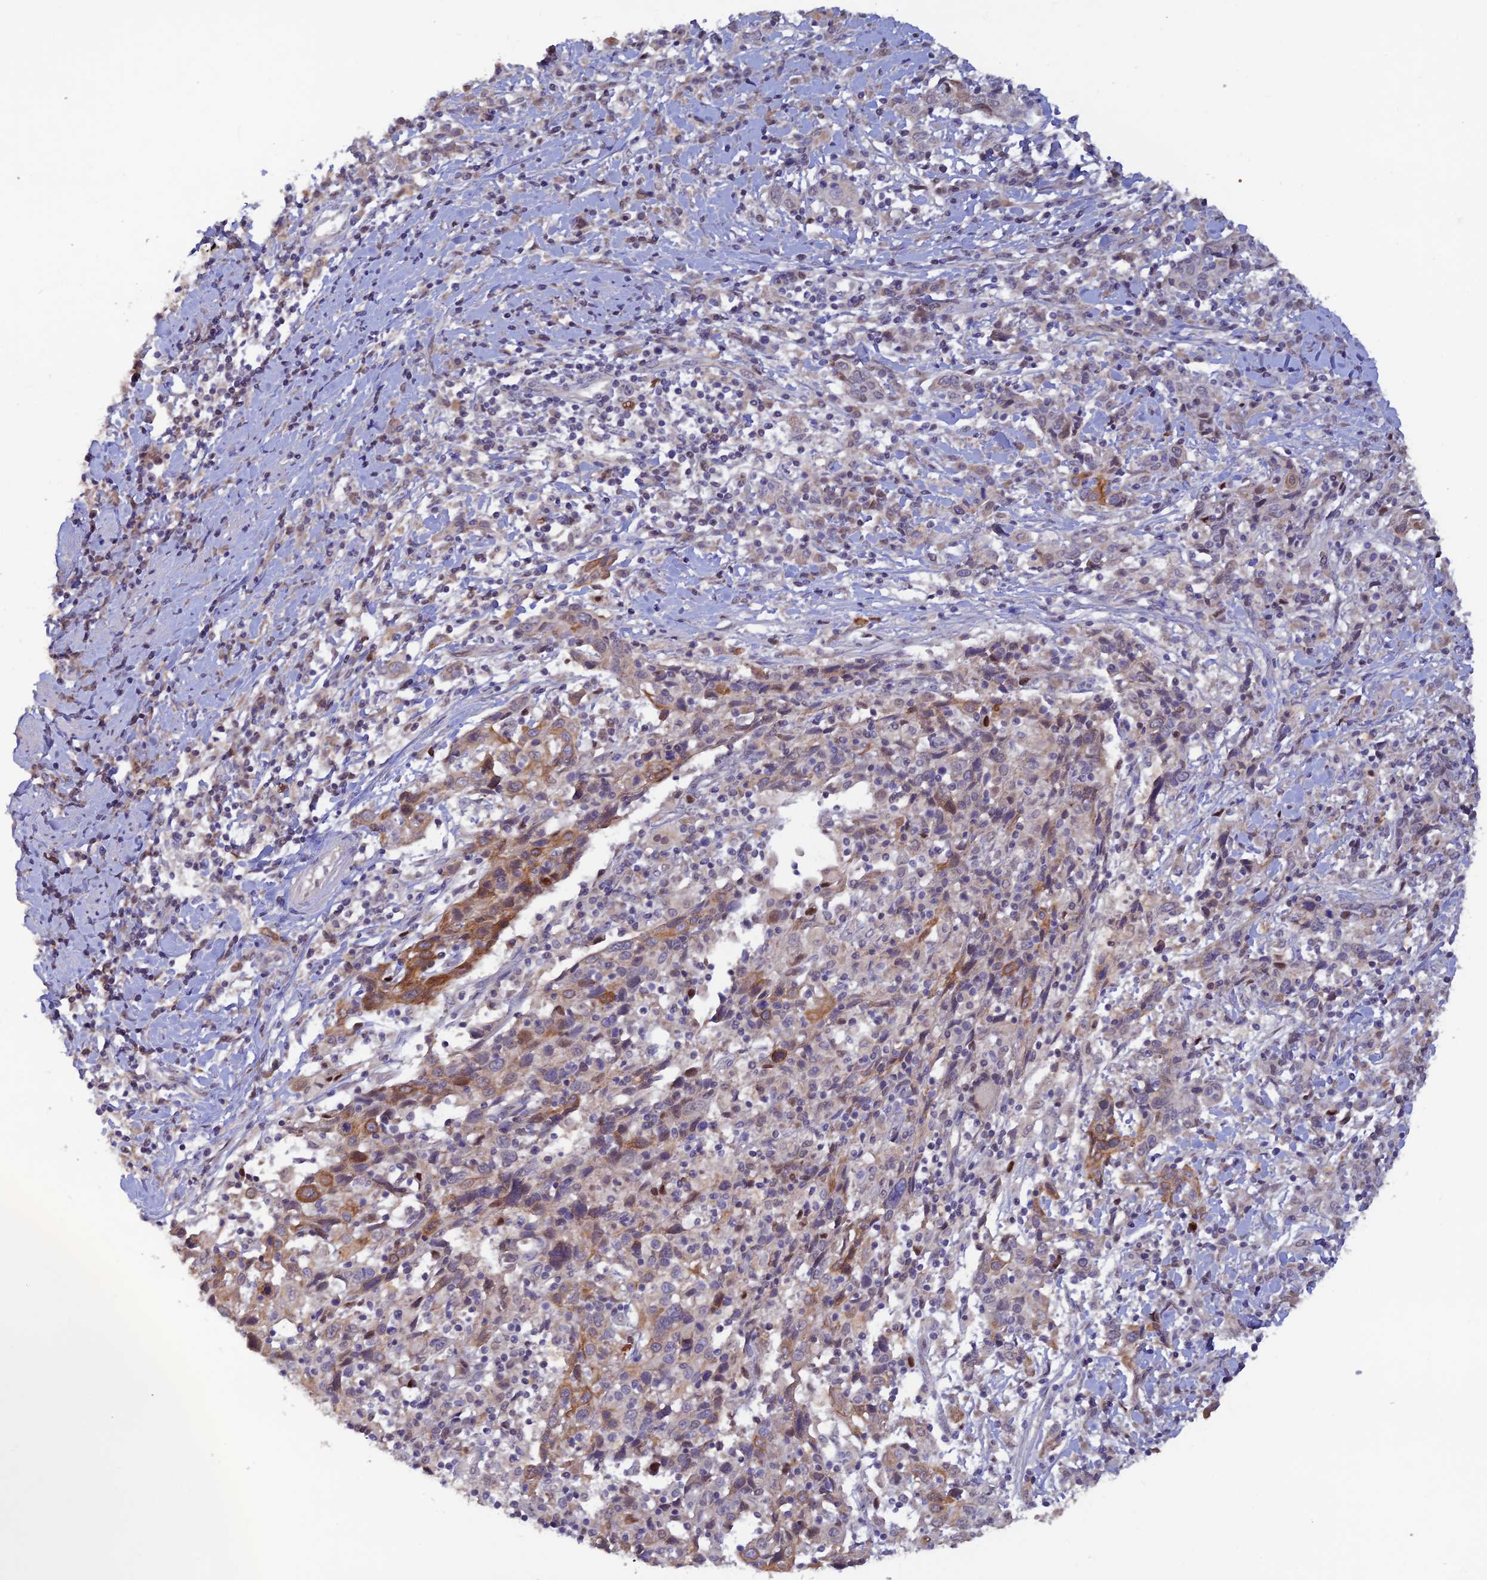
{"staining": {"intensity": "moderate", "quantity": "<25%", "location": "cytoplasmic/membranous"}, "tissue": "cervical cancer", "cell_type": "Tumor cells", "image_type": "cancer", "snomed": [{"axis": "morphology", "description": "Squamous cell carcinoma, NOS"}, {"axis": "topography", "description": "Cervix"}], "caption": "An IHC micrograph of tumor tissue is shown. Protein staining in brown shows moderate cytoplasmic/membranous positivity in squamous cell carcinoma (cervical) within tumor cells.", "gene": "FASTKD5", "patient": {"sex": "female", "age": 46}}